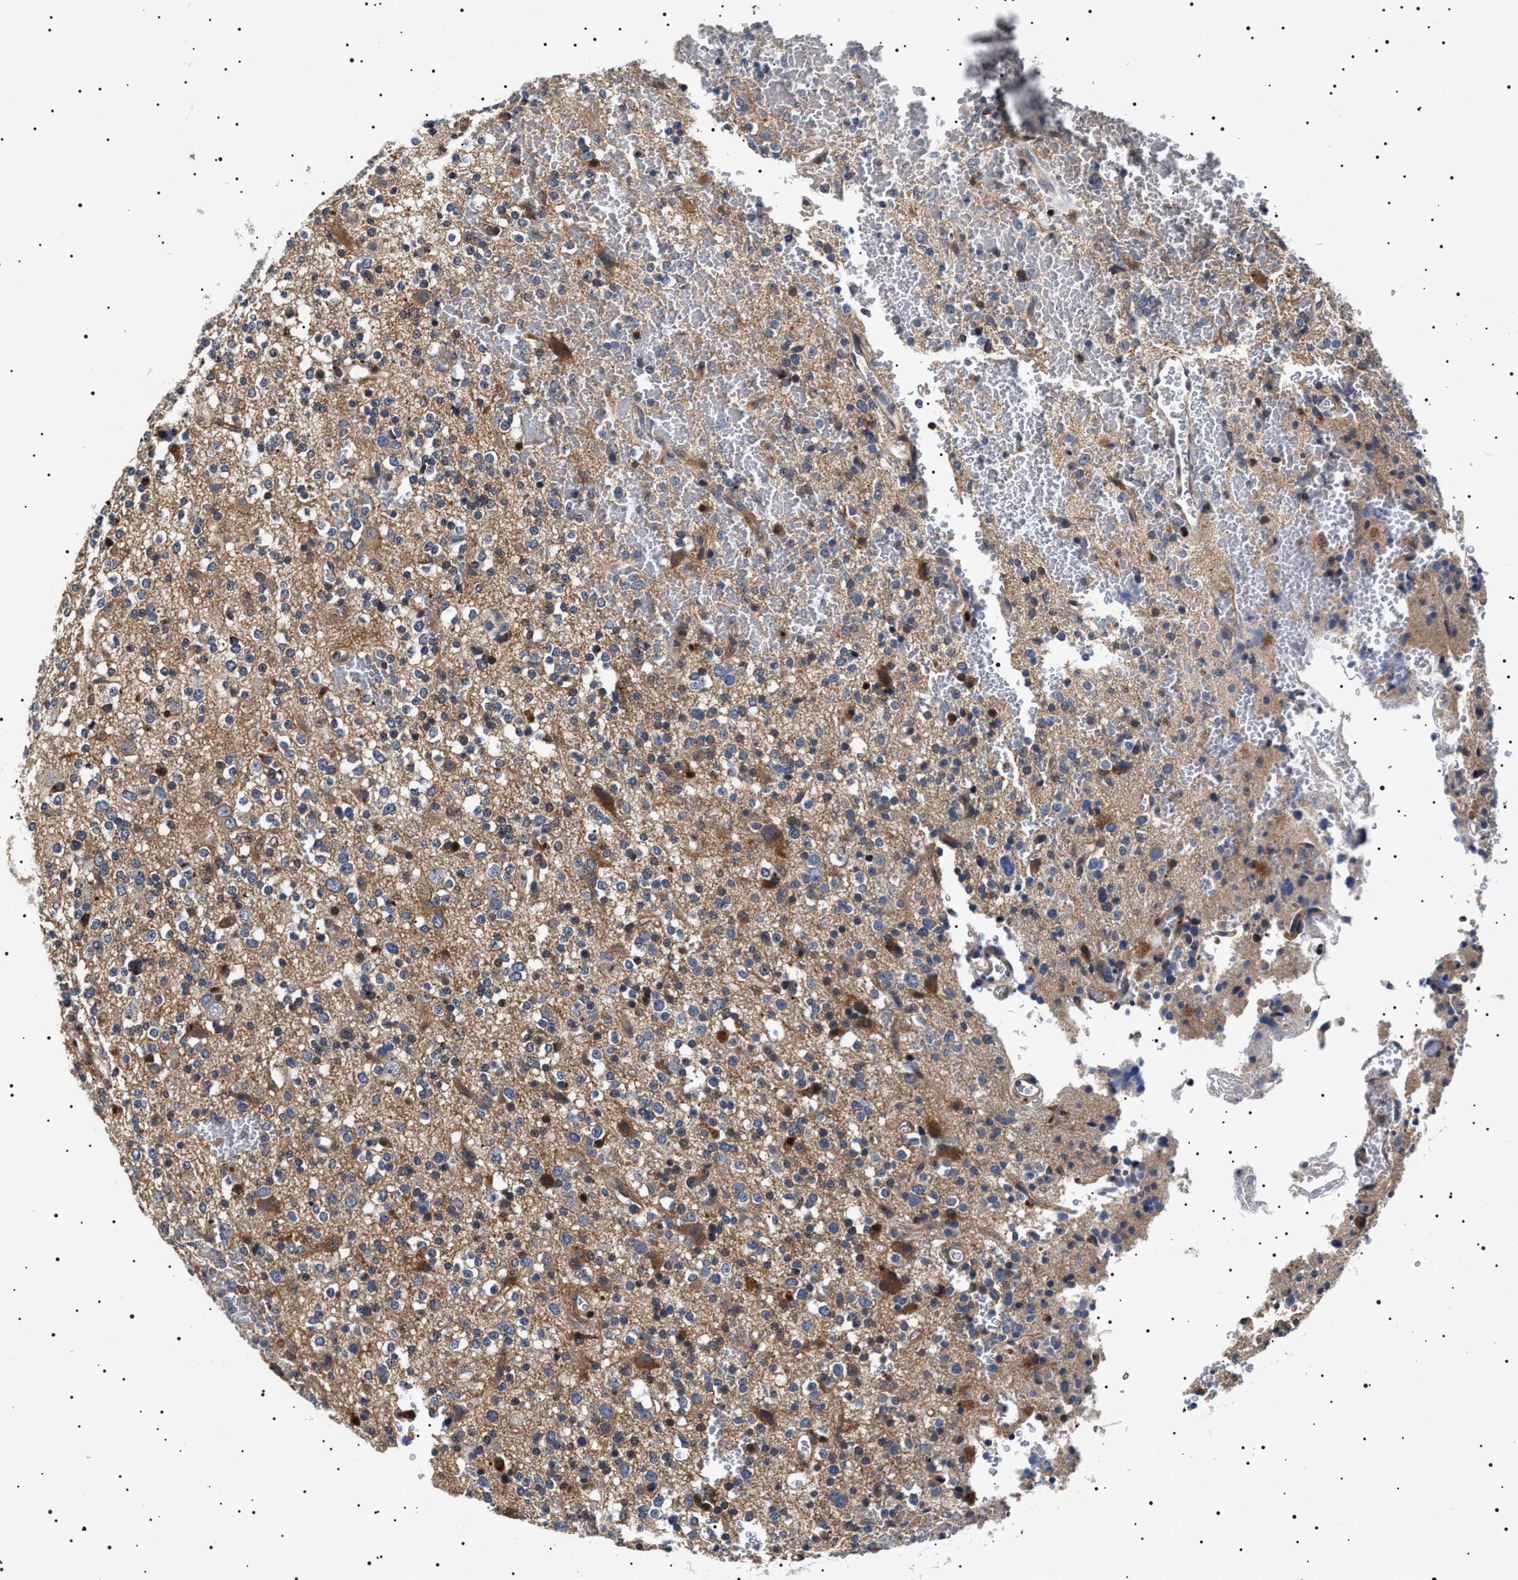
{"staining": {"intensity": "moderate", "quantity": "<25%", "location": "cytoplasmic/membranous"}, "tissue": "glioma", "cell_type": "Tumor cells", "image_type": "cancer", "snomed": [{"axis": "morphology", "description": "Glioma, malignant, High grade"}, {"axis": "topography", "description": "Brain"}], "caption": "An immunohistochemistry (IHC) micrograph of tumor tissue is shown. Protein staining in brown shows moderate cytoplasmic/membranous positivity in glioma within tumor cells.", "gene": "SLC4A7", "patient": {"sex": "male", "age": 47}}